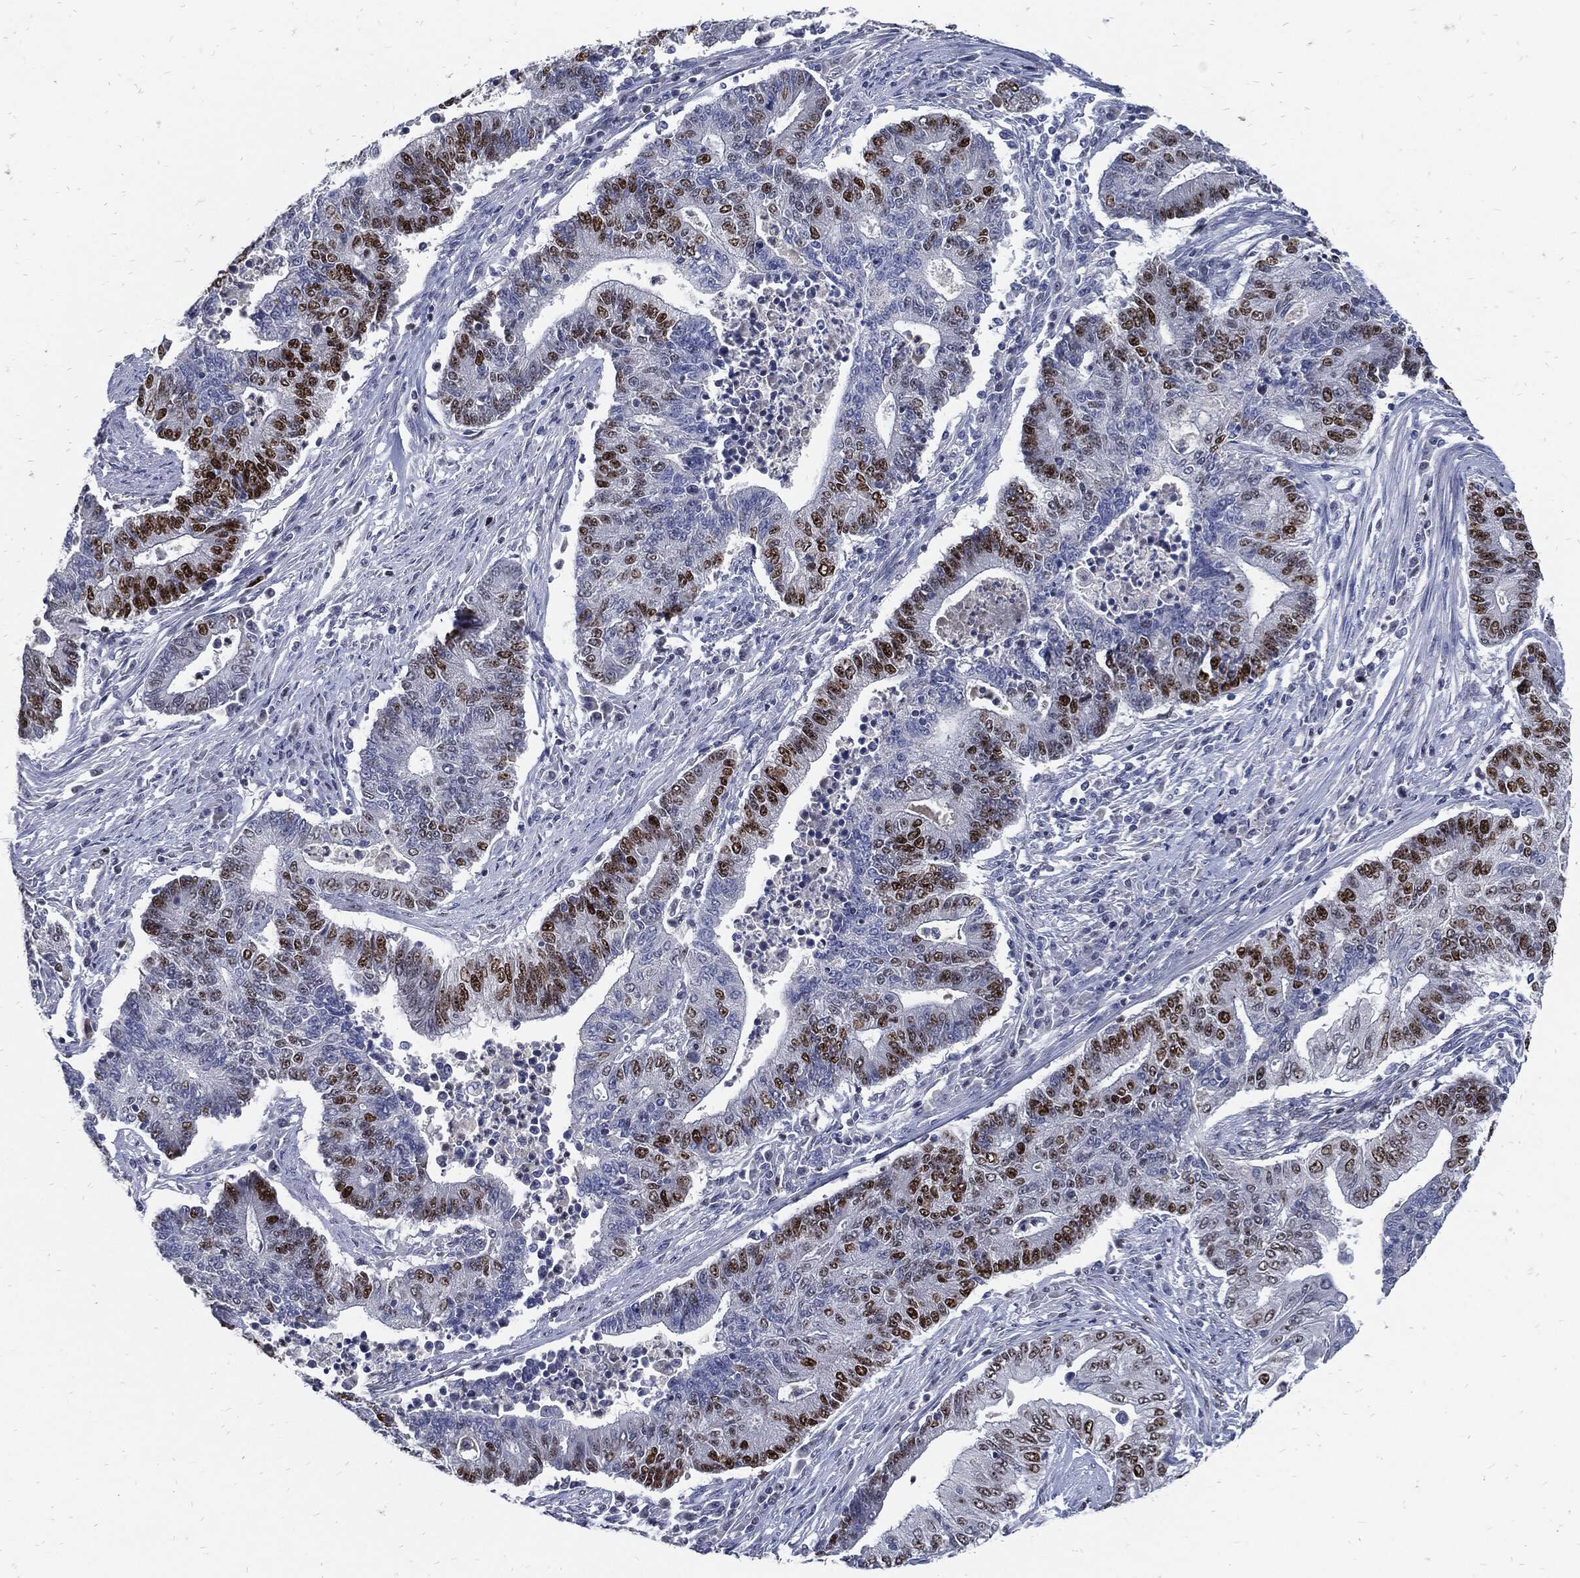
{"staining": {"intensity": "strong", "quantity": "<25%", "location": "nuclear"}, "tissue": "endometrial cancer", "cell_type": "Tumor cells", "image_type": "cancer", "snomed": [{"axis": "morphology", "description": "Adenocarcinoma, NOS"}, {"axis": "topography", "description": "Uterus"}, {"axis": "topography", "description": "Endometrium"}], "caption": "An IHC photomicrograph of neoplastic tissue is shown. Protein staining in brown labels strong nuclear positivity in endometrial adenocarcinoma within tumor cells. (Brightfield microscopy of DAB IHC at high magnification).", "gene": "NBN", "patient": {"sex": "female", "age": 54}}